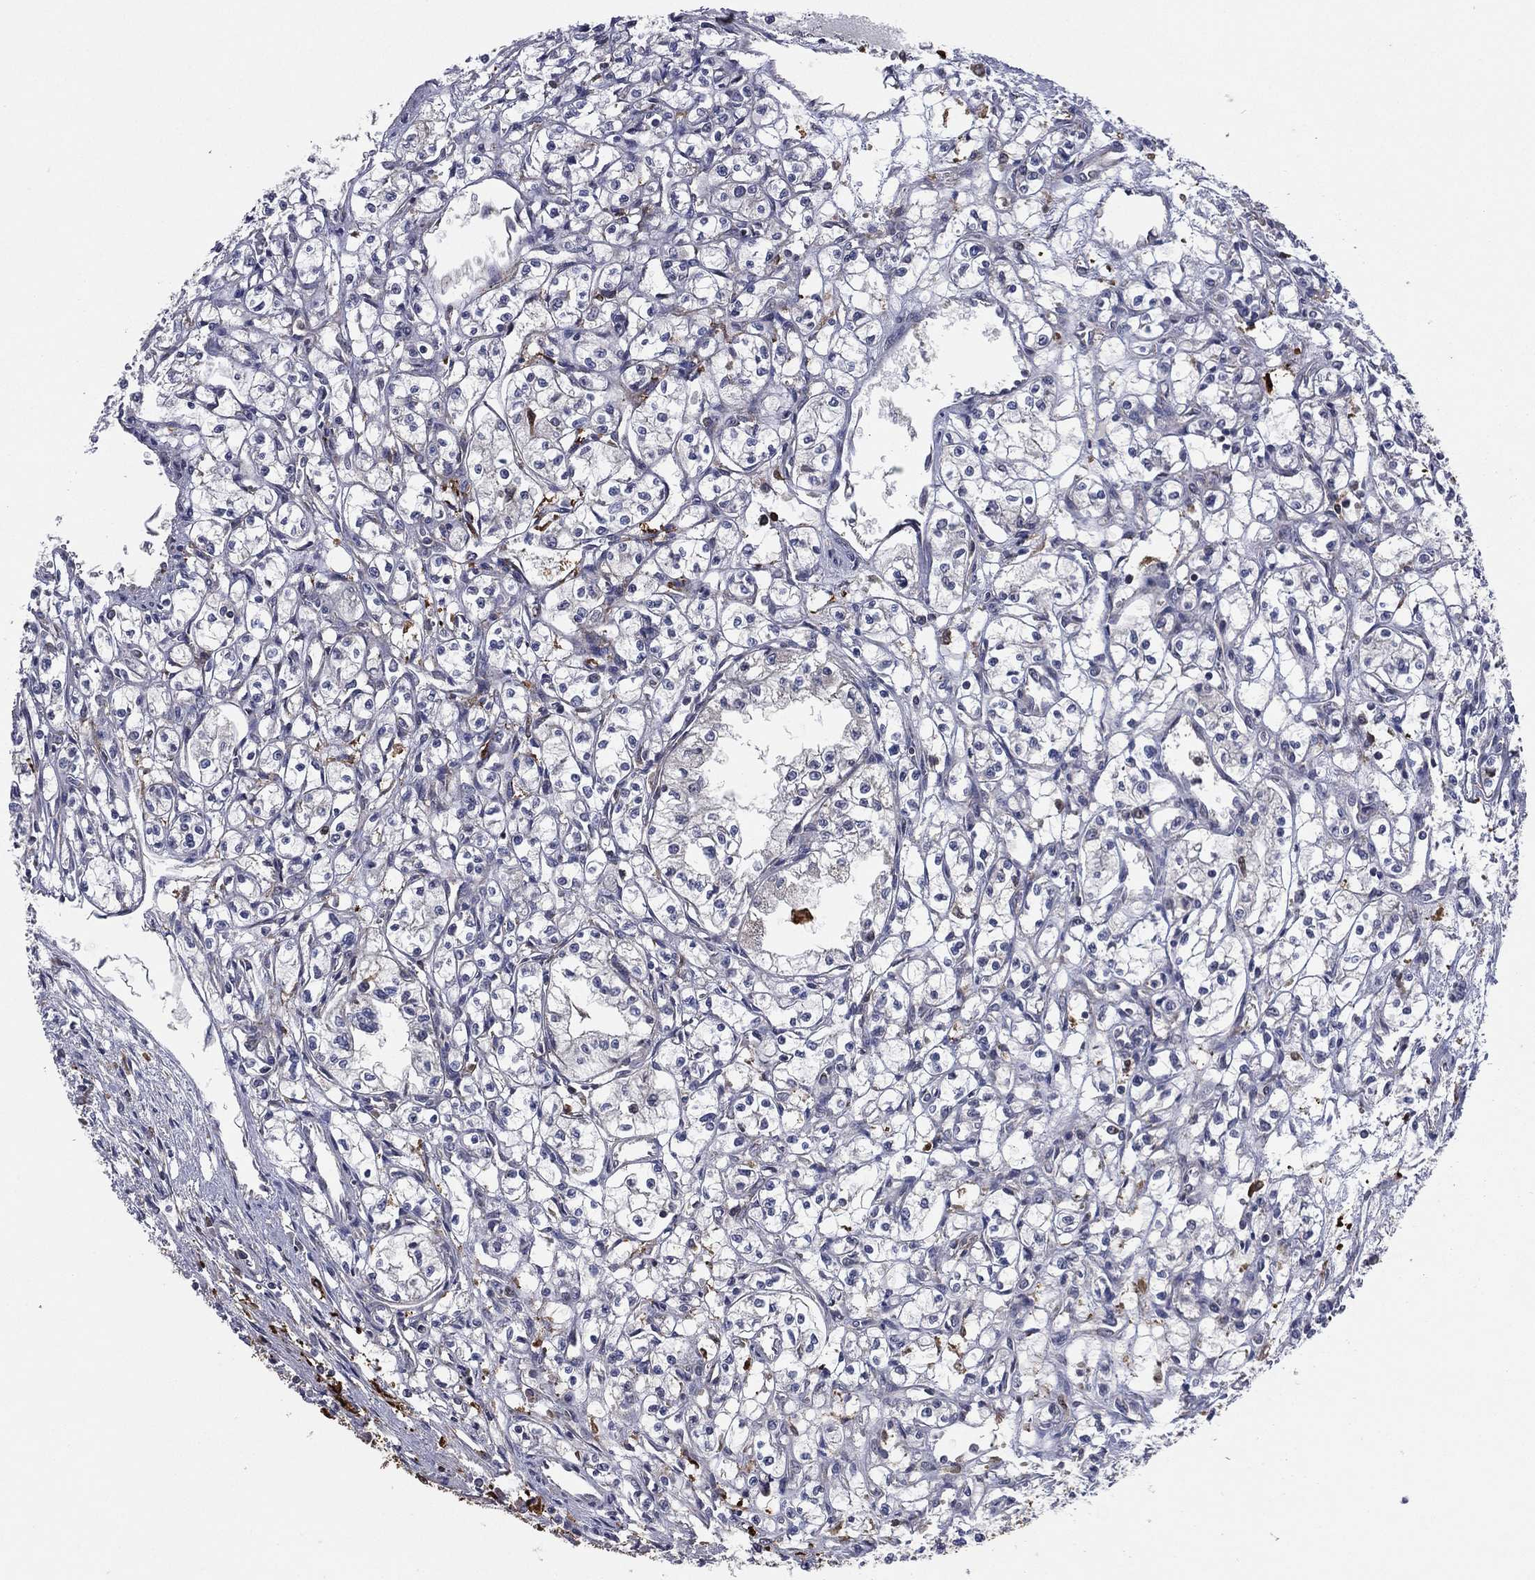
{"staining": {"intensity": "negative", "quantity": "none", "location": "none"}, "tissue": "renal cancer", "cell_type": "Tumor cells", "image_type": "cancer", "snomed": [{"axis": "morphology", "description": "Adenocarcinoma, NOS"}, {"axis": "topography", "description": "Kidney"}], "caption": "The immunohistochemistry histopathology image has no significant expression in tumor cells of adenocarcinoma (renal) tissue.", "gene": "C2orf76", "patient": {"sex": "male", "age": 56}}